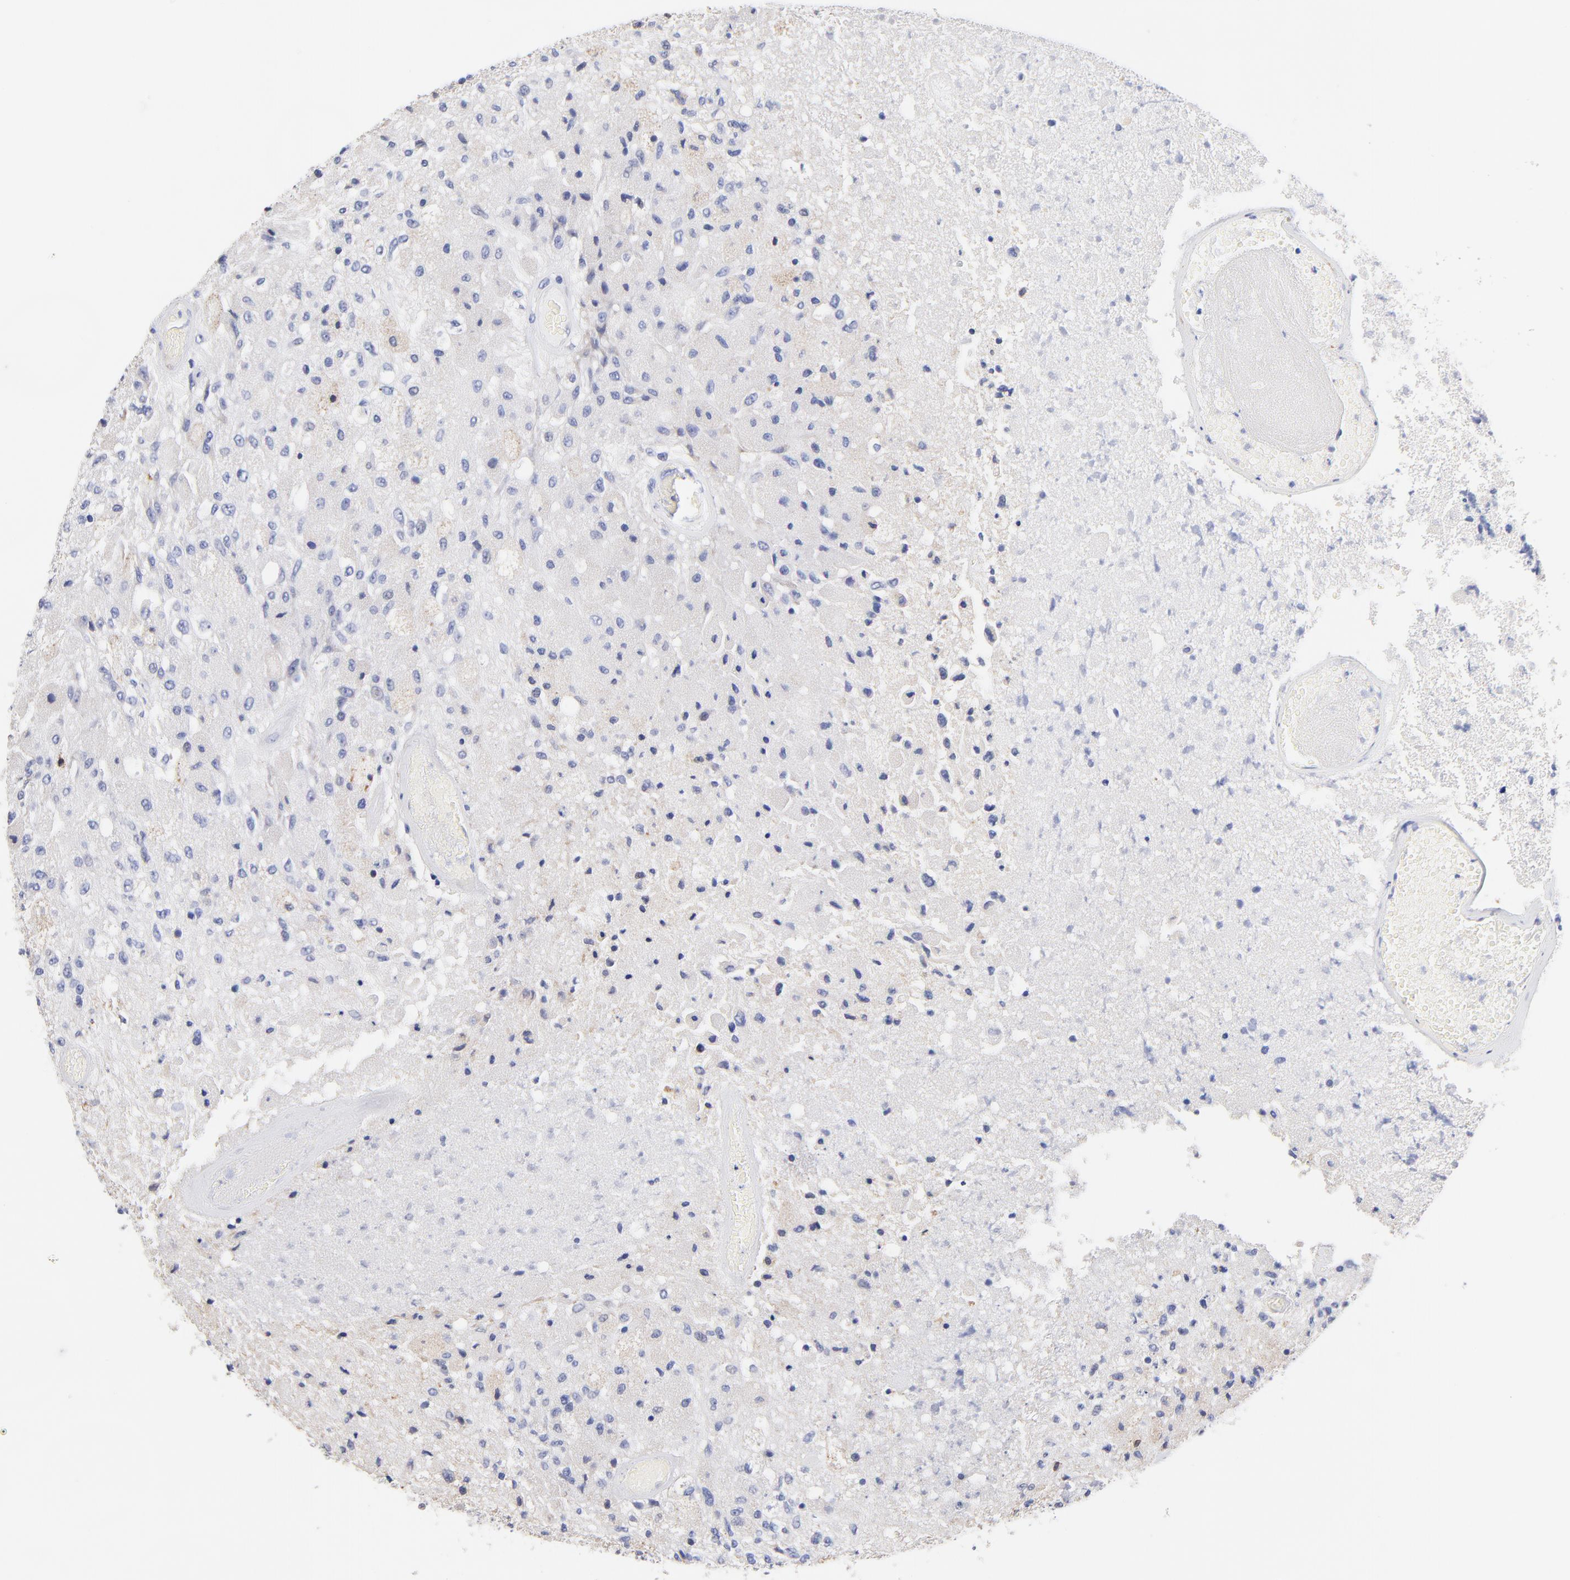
{"staining": {"intensity": "moderate", "quantity": "<25%", "location": "cytoplasmic/membranous"}, "tissue": "glioma", "cell_type": "Tumor cells", "image_type": "cancer", "snomed": [{"axis": "morphology", "description": "Normal tissue, NOS"}, {"axis": "morphology", "description": "Glioma, malignant, High grade"}, {"axis": "topography", "description": "Cerebral cortex"}], "caption": "A high-resolution micrograph shows immunohistochemistry staining of high-grade glioma (malignant), which exhibits moderate cytoplasmic/membranous staining in about <25% of tumor cells.", "gene": "LAX1", "patient": {"sex": "male", "age": 77}}